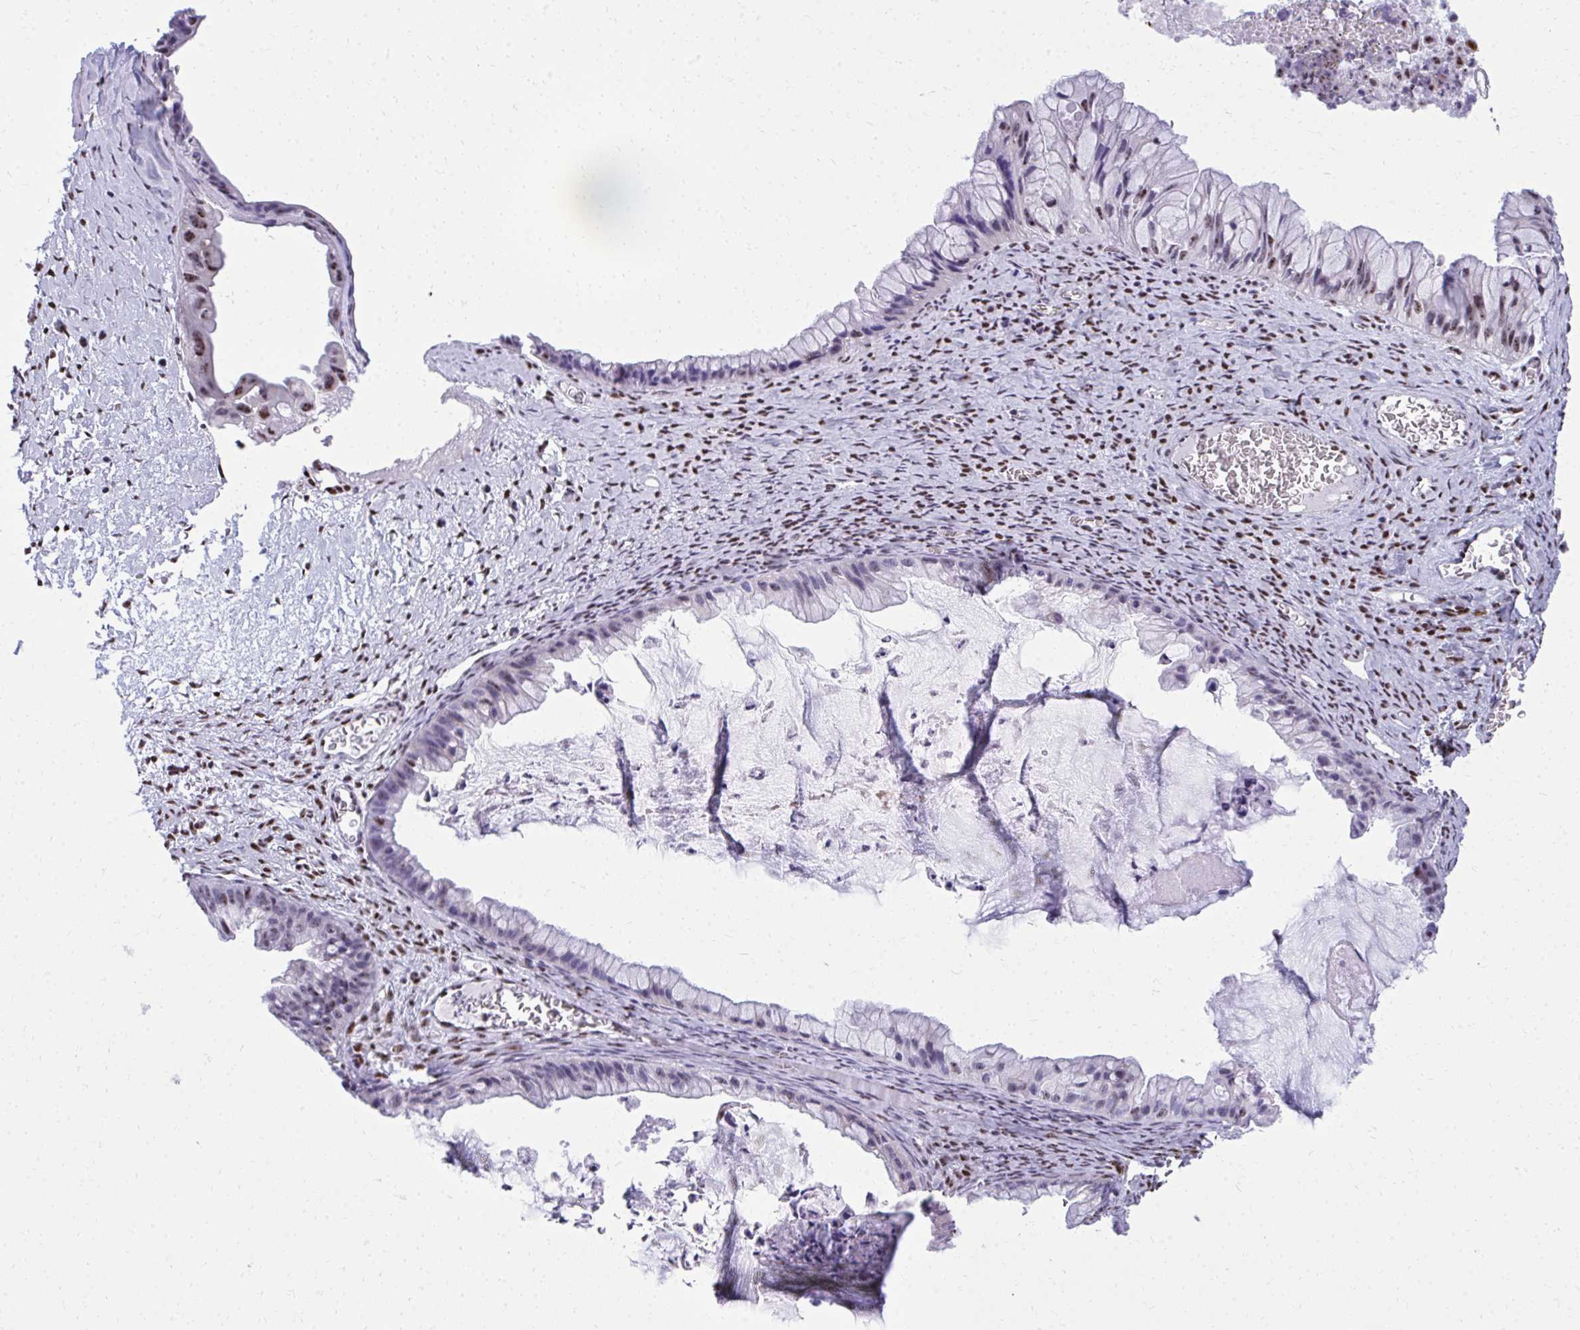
{"staining": {"intensity": "moderate", "quantity": "<25%", "location": "nuclear"}, "tissue": "ovarian cancer", "cell_type": "Tumor cells", "image_type": "cancer", "snomed": [{"axis": "morphology", "description": "Cystadenocarcinoma, mucinous, NOS"}, {"axis": "topography", "description": "Ovary"}], "caption": "This is a micrograph of immunohistochemistry (IHC) staining of ovarian cancer, which shows moderate staining in the nuclear of tumor cells.", "gene": "PELP1", "patient": {"sex": "female", "age": 72}}